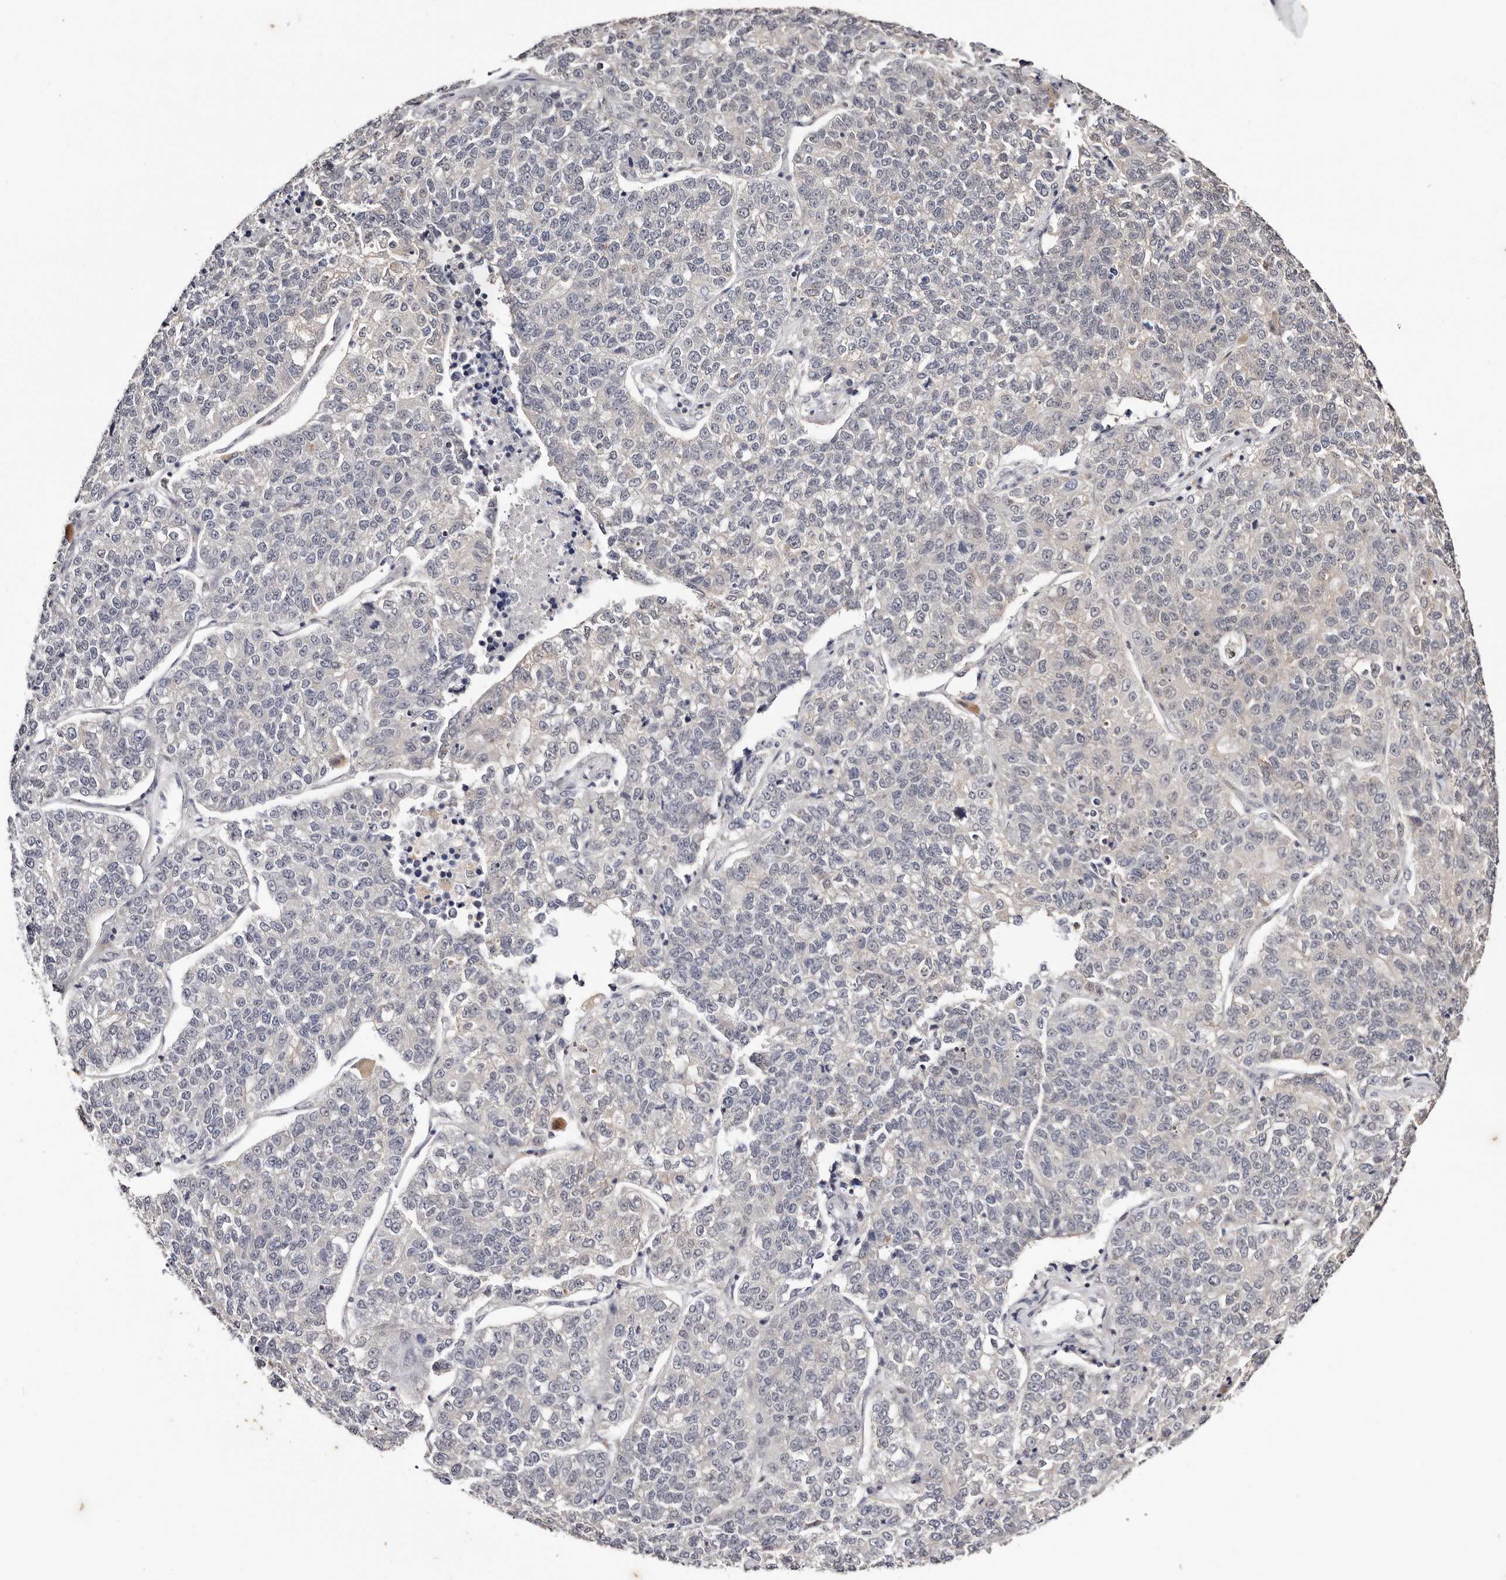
{"staining": {"intensity": "negative", "quantity": "none", "location": "none"}, "tissue": "lung cancer", "cell_type": "Tumor cells", "image_type": "cancer", "snomed": [{"axis": "morphology", "description": "Adenocarcinoma, NOS"}, {"axis": "topography", "description": "Lung"}], "caption": "DAB immunohistochemical staining of human lung cancer (adenocarcinoma) displays no significant staining in tumor cells.", "gene": "TYW3", "patient": {"sex": "male", "age": 49}}